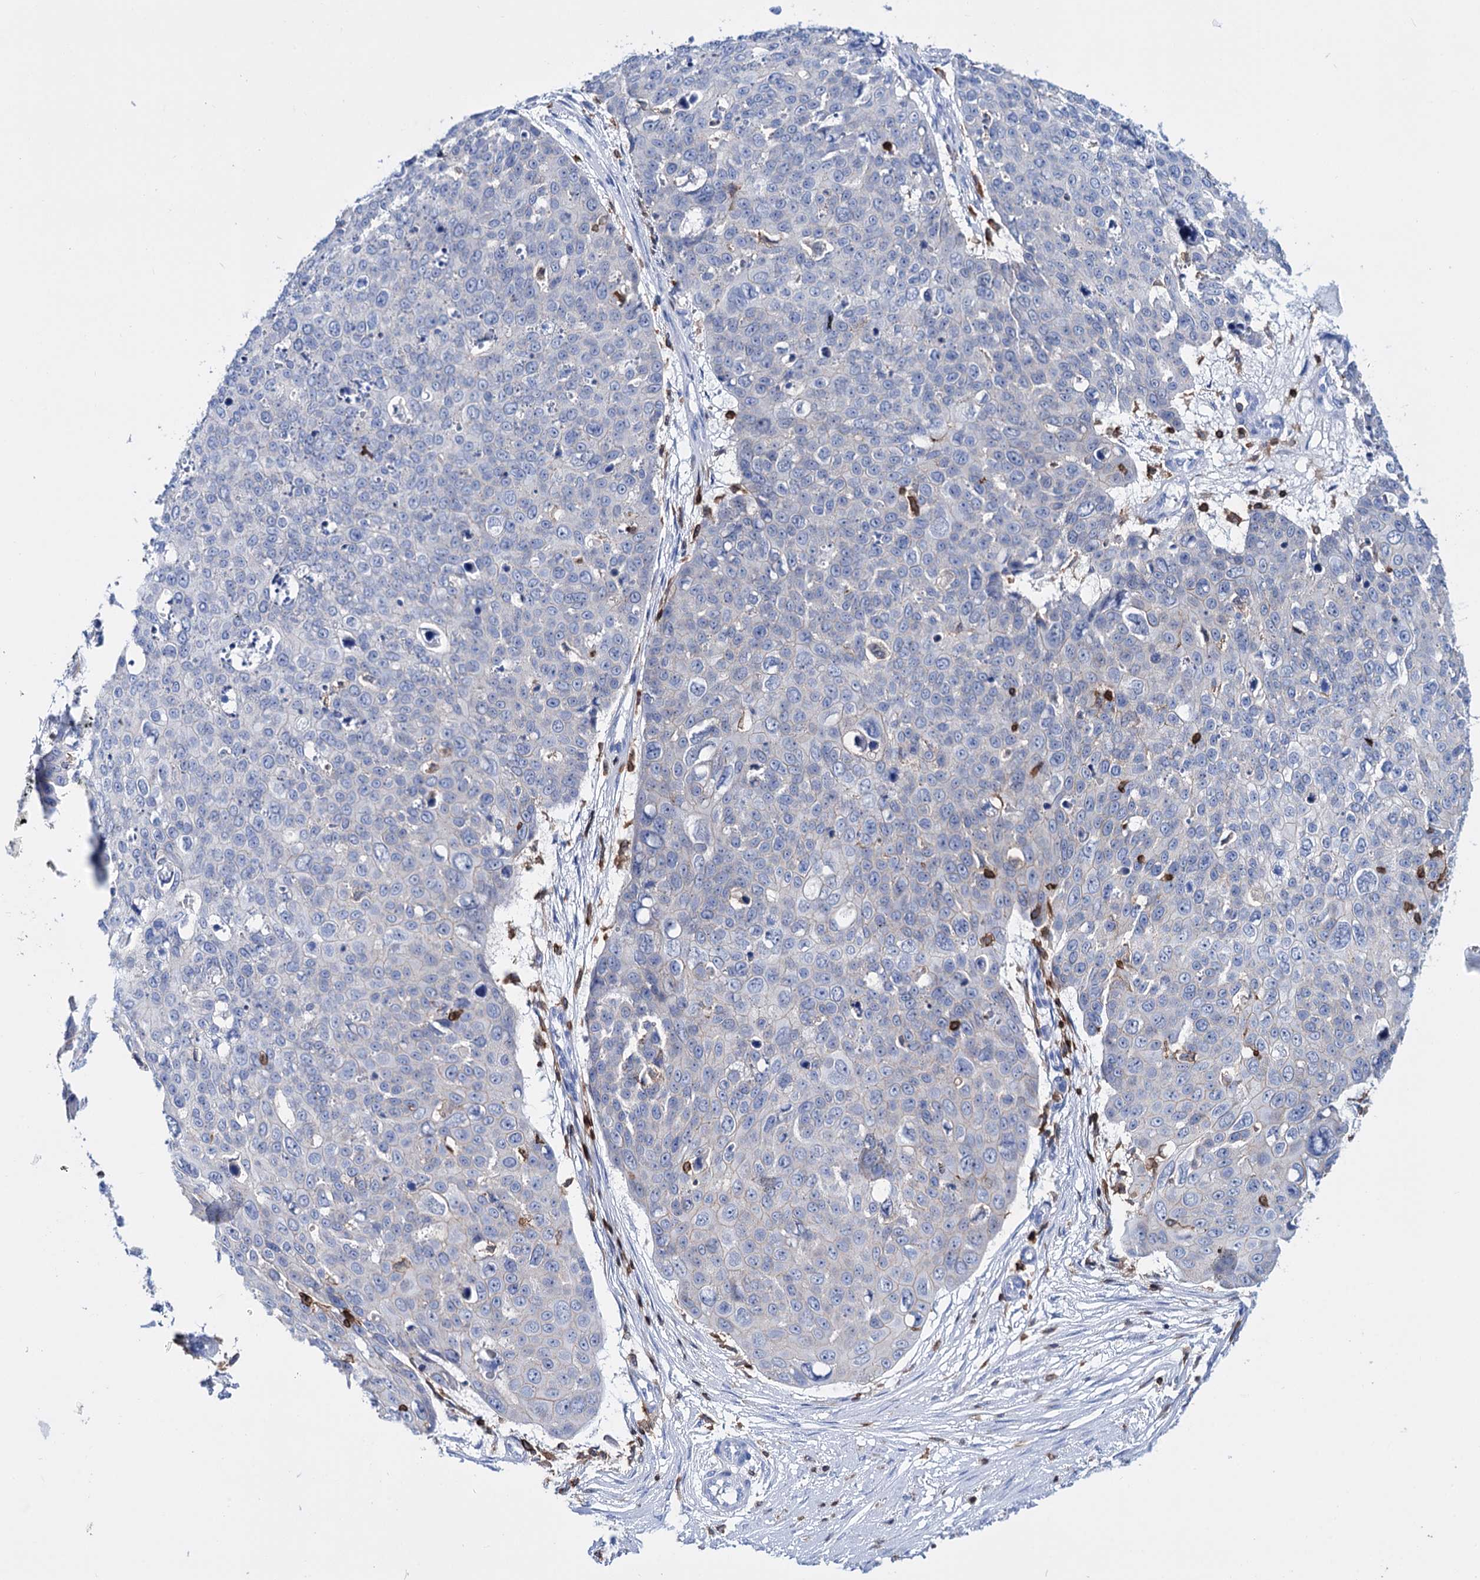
{"staining": {"intensity": "negative", "quantity": "none", "location": "none"}, "tissue": "skin cancer", "cell_type": "Tumor cells", "image_type": "cancer", "snomed": [{"axis": "morphology", "description": "Squamous cell carcinoma, NOS"}, {"axis": "topography", "description": "Skin"}], "caption": "Tumor cells show no significant protein positivity in squamous cell carcinoma (skin). (Brightfield microscopy of DAB IHC at high magnification).", "gene": "DEF6", "patient": {"sex": "male", "age": 71}}